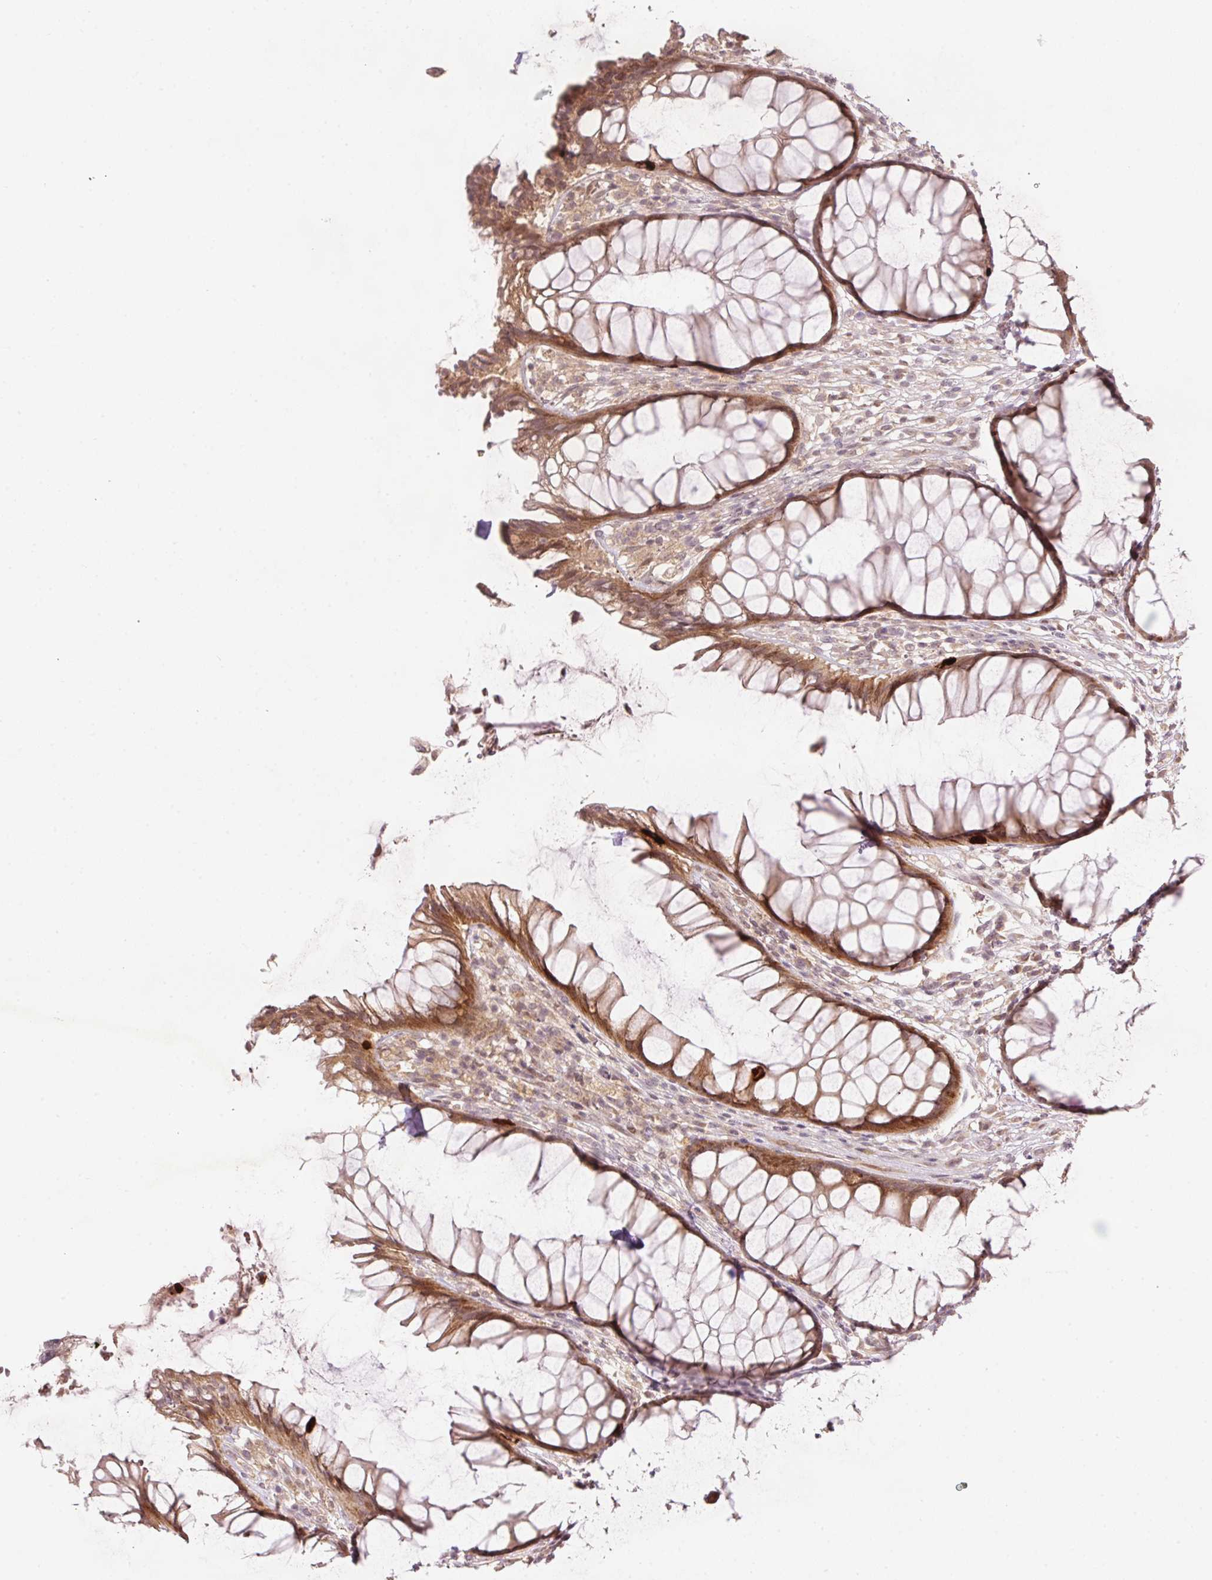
{"staining": {"intensity": "moderate", "quantity": ">75%", "location": "cytoplasmic/membranous,nuclear"}, "tissue": "rectum", "cell_type": "Glandular cells", "image_type": "normal", "snomed": [{"axis": "morphology", "description": "Normal tissue, NOS"}, {"axis": "topography", "description": "Smooth muscle"}, {"axis": "topography", "description": "Rectum"}], "caption": "Immunohistochemical staining of normal rectum reveals >75% levels of moderate cytoplasmic/membranous,nuclear protein expression in approximately >75% of glandular cells.", "gene": "PCDHB1", "patient": {"sex": "male", "age": 53}}